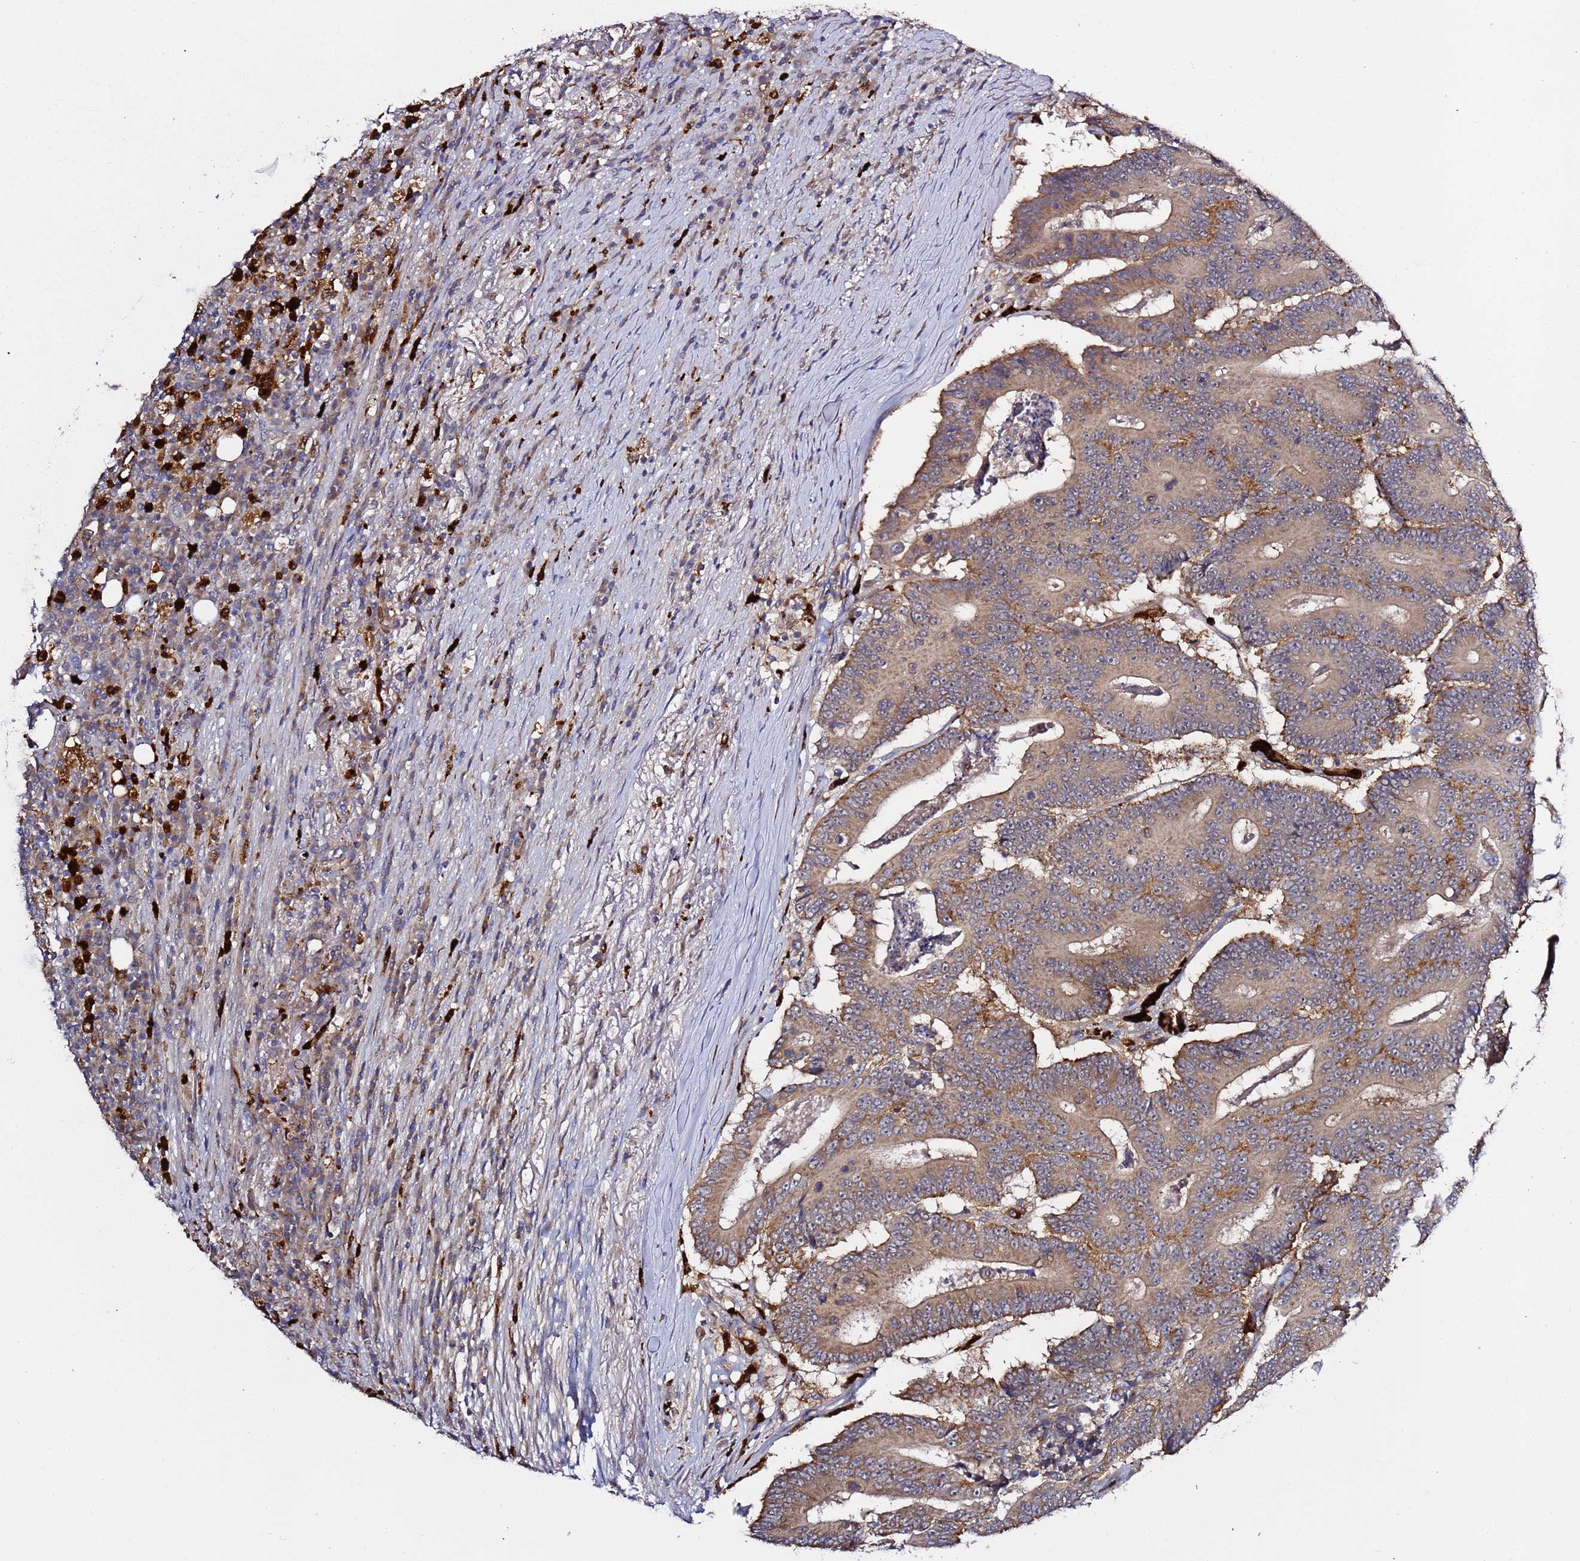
{"staining": {"intensity": "moderate", "quantity": "25%-75%", "location": "cytoplasmic/membranous"}, "tissue": "colorectal cancer", "cell_type": "Tumor cells", "image_type": "cancer", "snomed": [{"axis": "morphology", "description": "Adenocarcinoma, NOS"}, {"axis": "topography", "description": "Colon"}], "caption": "The immunohistochemical stain shows moderate cytoplasmic/membranous expression in tumor cells of colorectal adenocarcinoma tissue.", "gene": "VPS36", "patient": {"sex": "male", "age": 83}}